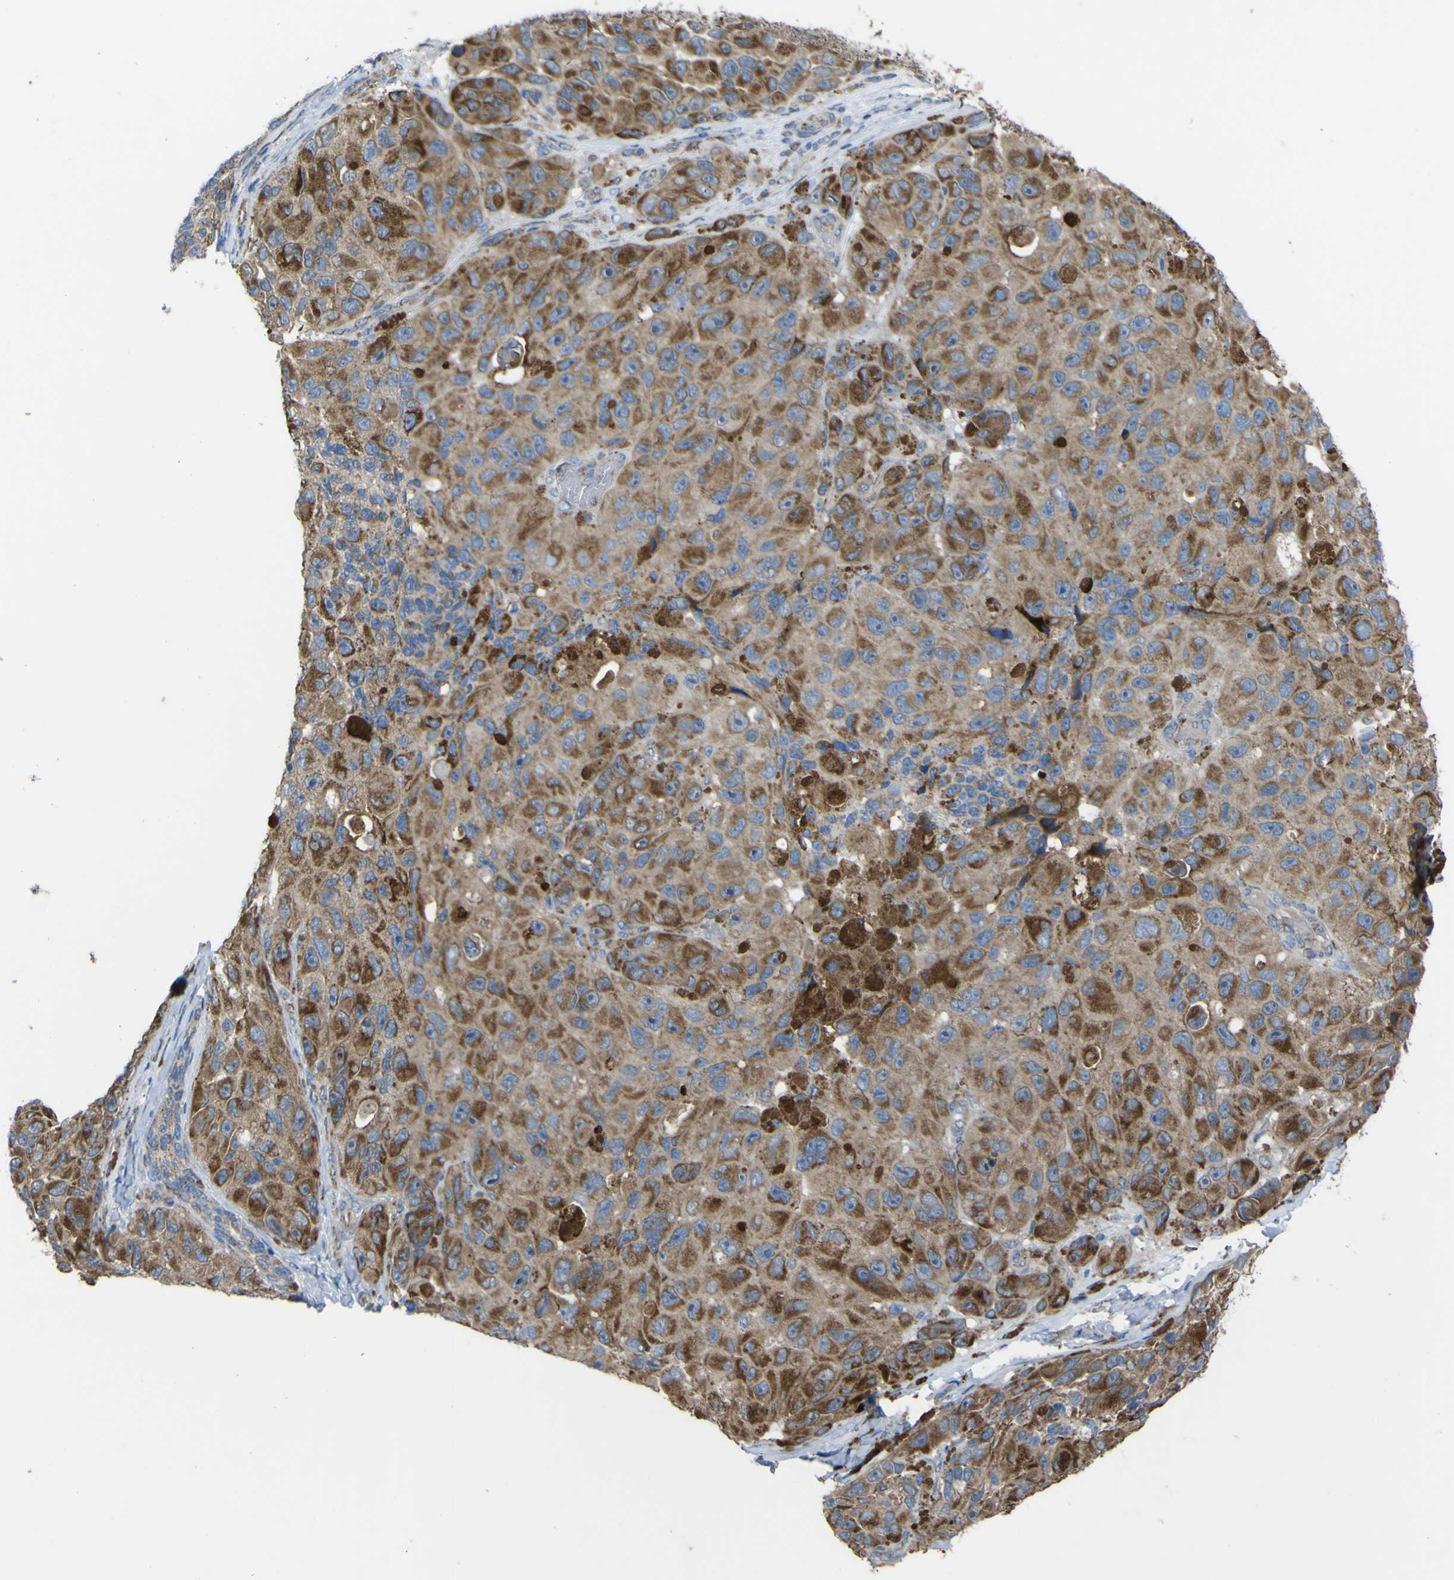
{"staining": {"intensity": "moderate", "quantity": ">75%", "location": "cytoplasmic/membranous"}, "tissue": "melanoma", "cell_type": "Tumor cells", "image_type": "cancer", "snomed": [{"axis": "morphology", "description": "Malignant melanoma, NOS"}, {"axis": "topography", "description": "Skin"}], "caption": "The photomicrograph shows staining of melanoma, revealing moderate cytoplasmic/membranous protein staining (brown color) within tumor cells. (DAB IHC with brightfield microscopy, high magnification).", "gene": "CST3", "patient": {"sex": "female", "age": 73}}